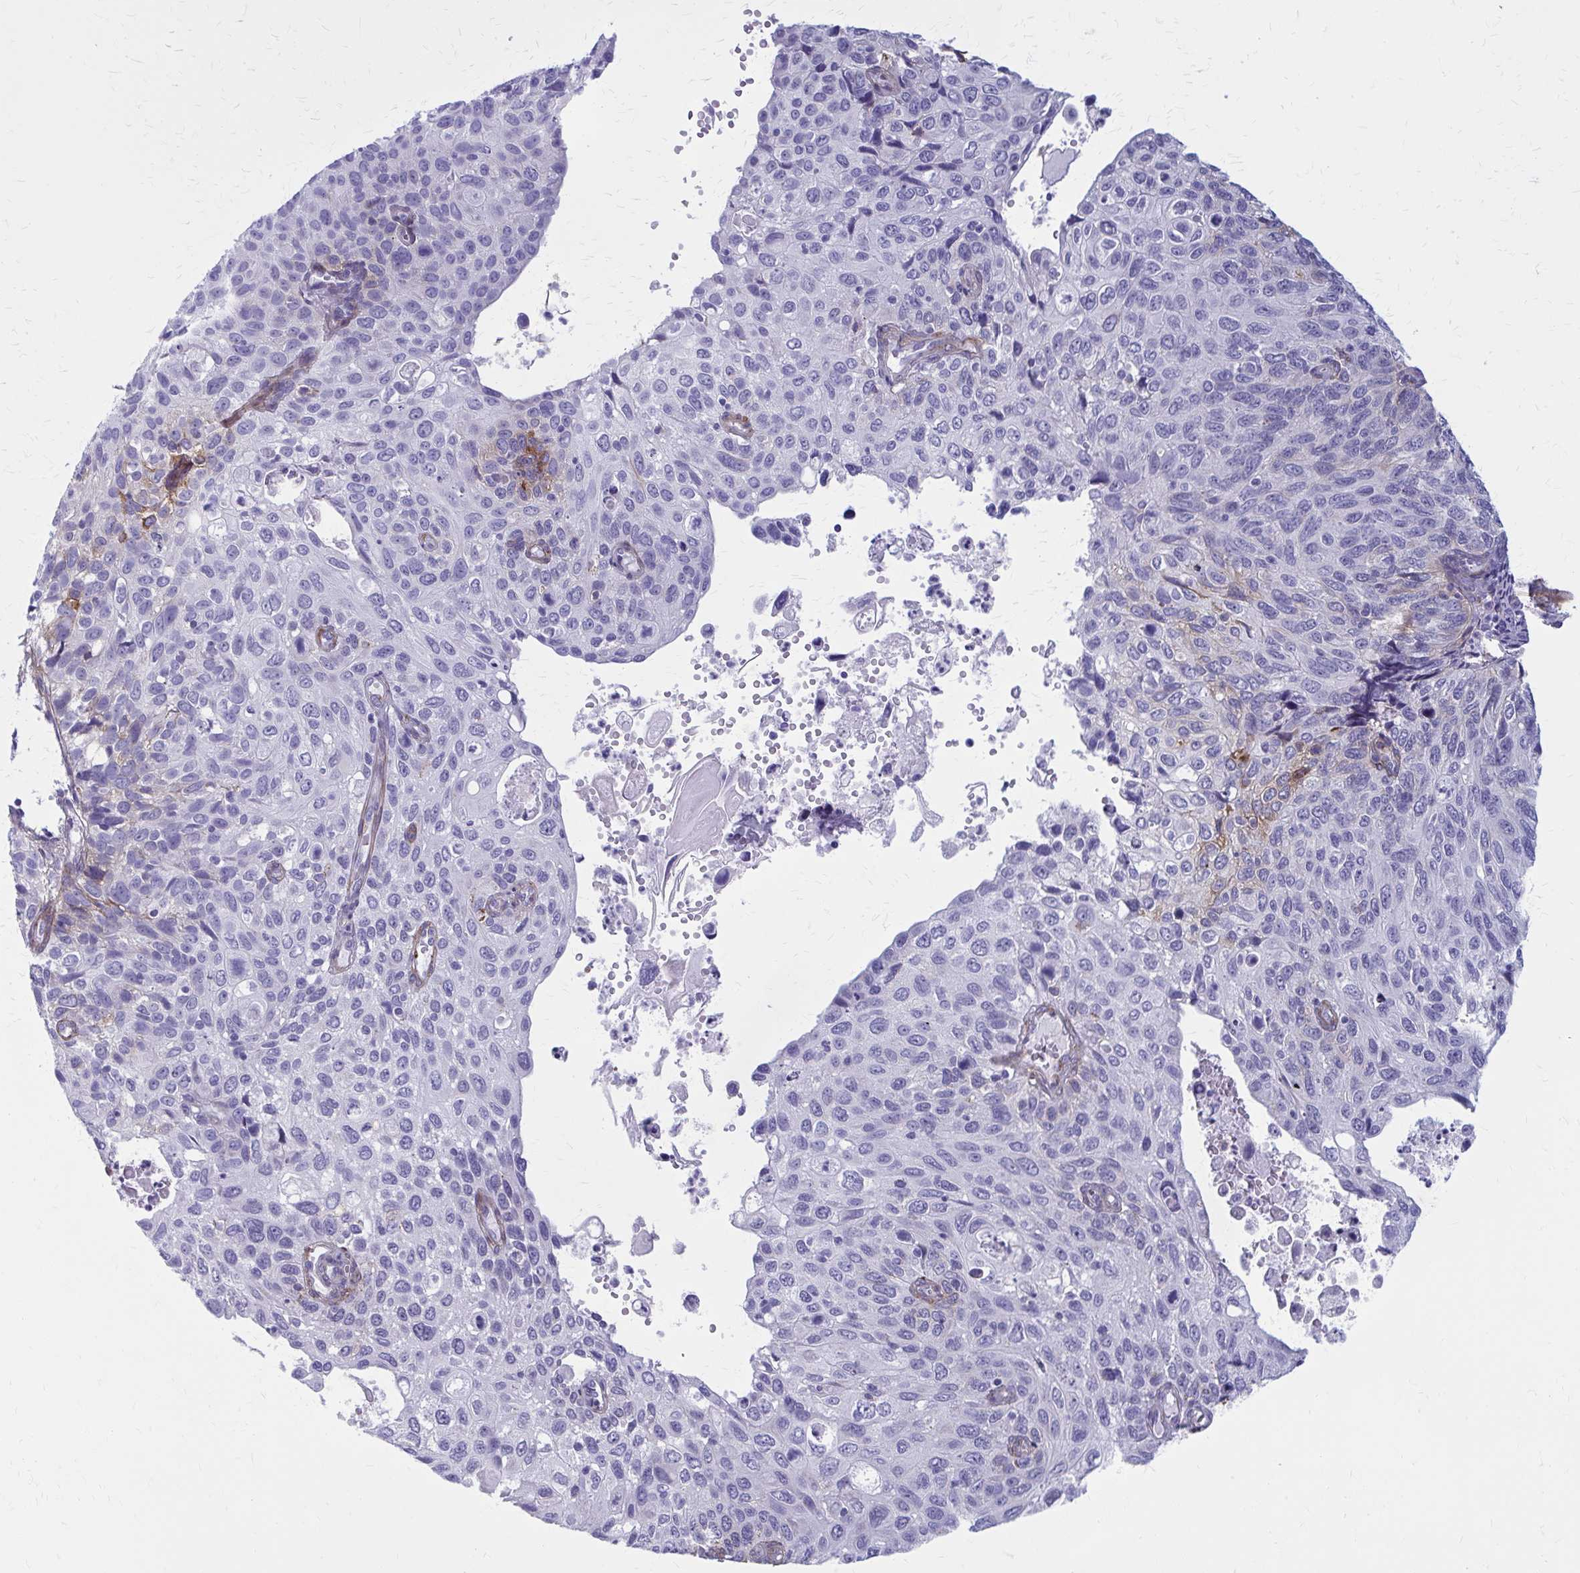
{"staining": {"intensity": "negative", "quantity": "none", "location": "none"}, "tissue": "cervical cancer", "cell_type": "Tumor cells", "image_type": "cancer", "snomed": [{"axis": "morphology", "description": "Squamous cell carcinoma, NOS"}, {"axis": "topography", "description": "Cervix"}], "caption": "Photomicrograph shows no significant protein positivity in tumor cells of squamous cell carcinoma (cervical).", "gene": "AKAP12", "patient": {"sex": "female", "age": 70}}